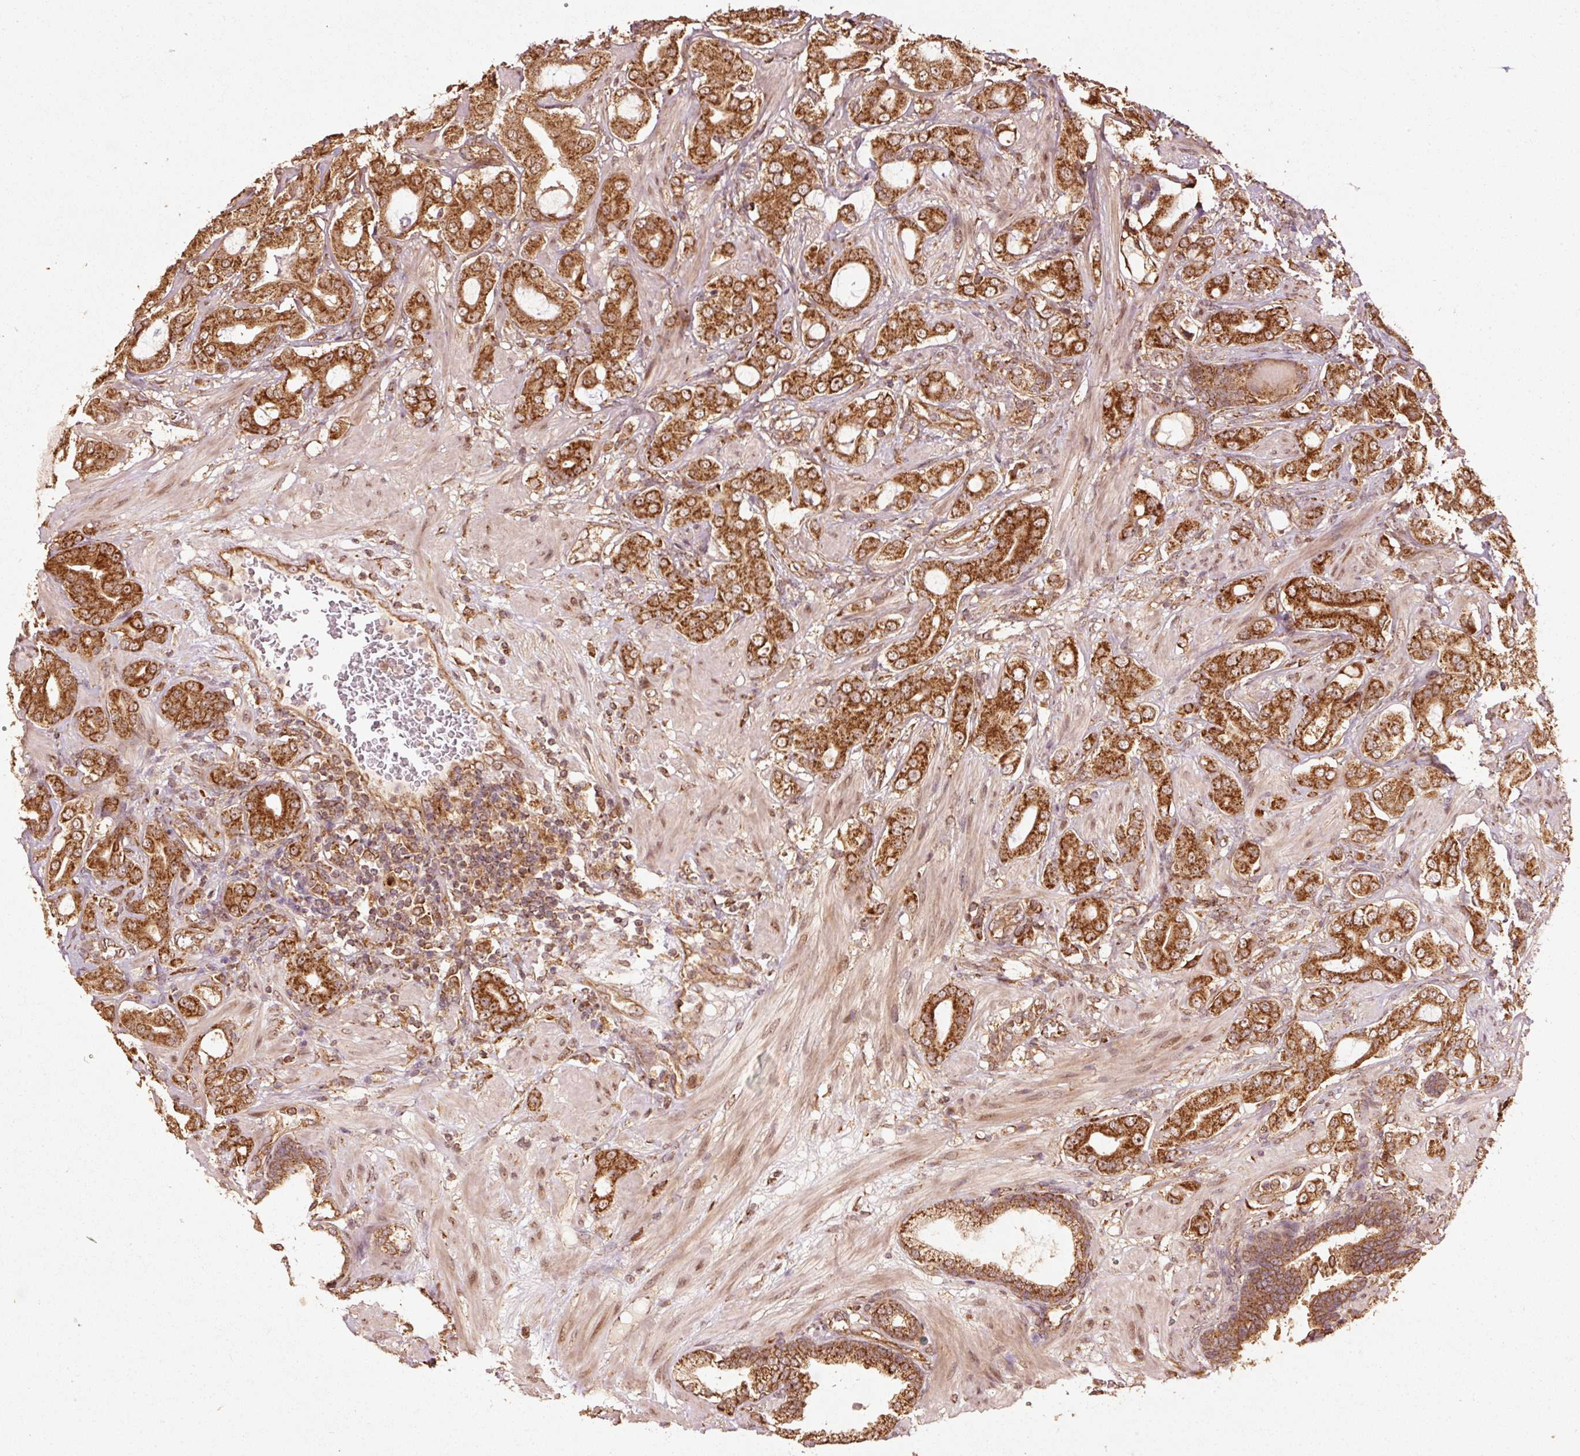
{"staining": {"intensity": "strong", "quantity": ">75%", "location": "cytoplasmic/membranous"}, "tissue": "prostate cancer", "cell_type": "Tumor cells", "image_type": "cancer", "snomed": [{"axis": "morphology", "description": "Adenocarcinoma, Low grade"}, {"axis": "topography", "description": "Prostate"}], "caption": "Brown immunohistochemical staining in human adenocarcinoma (low-grade) (prostate) exhibits strong cytoplasmic/membranous expression in about >75% of tumor cells.", "gene": "MRPL16", "patient": {"sex": "male", "age": 57}}